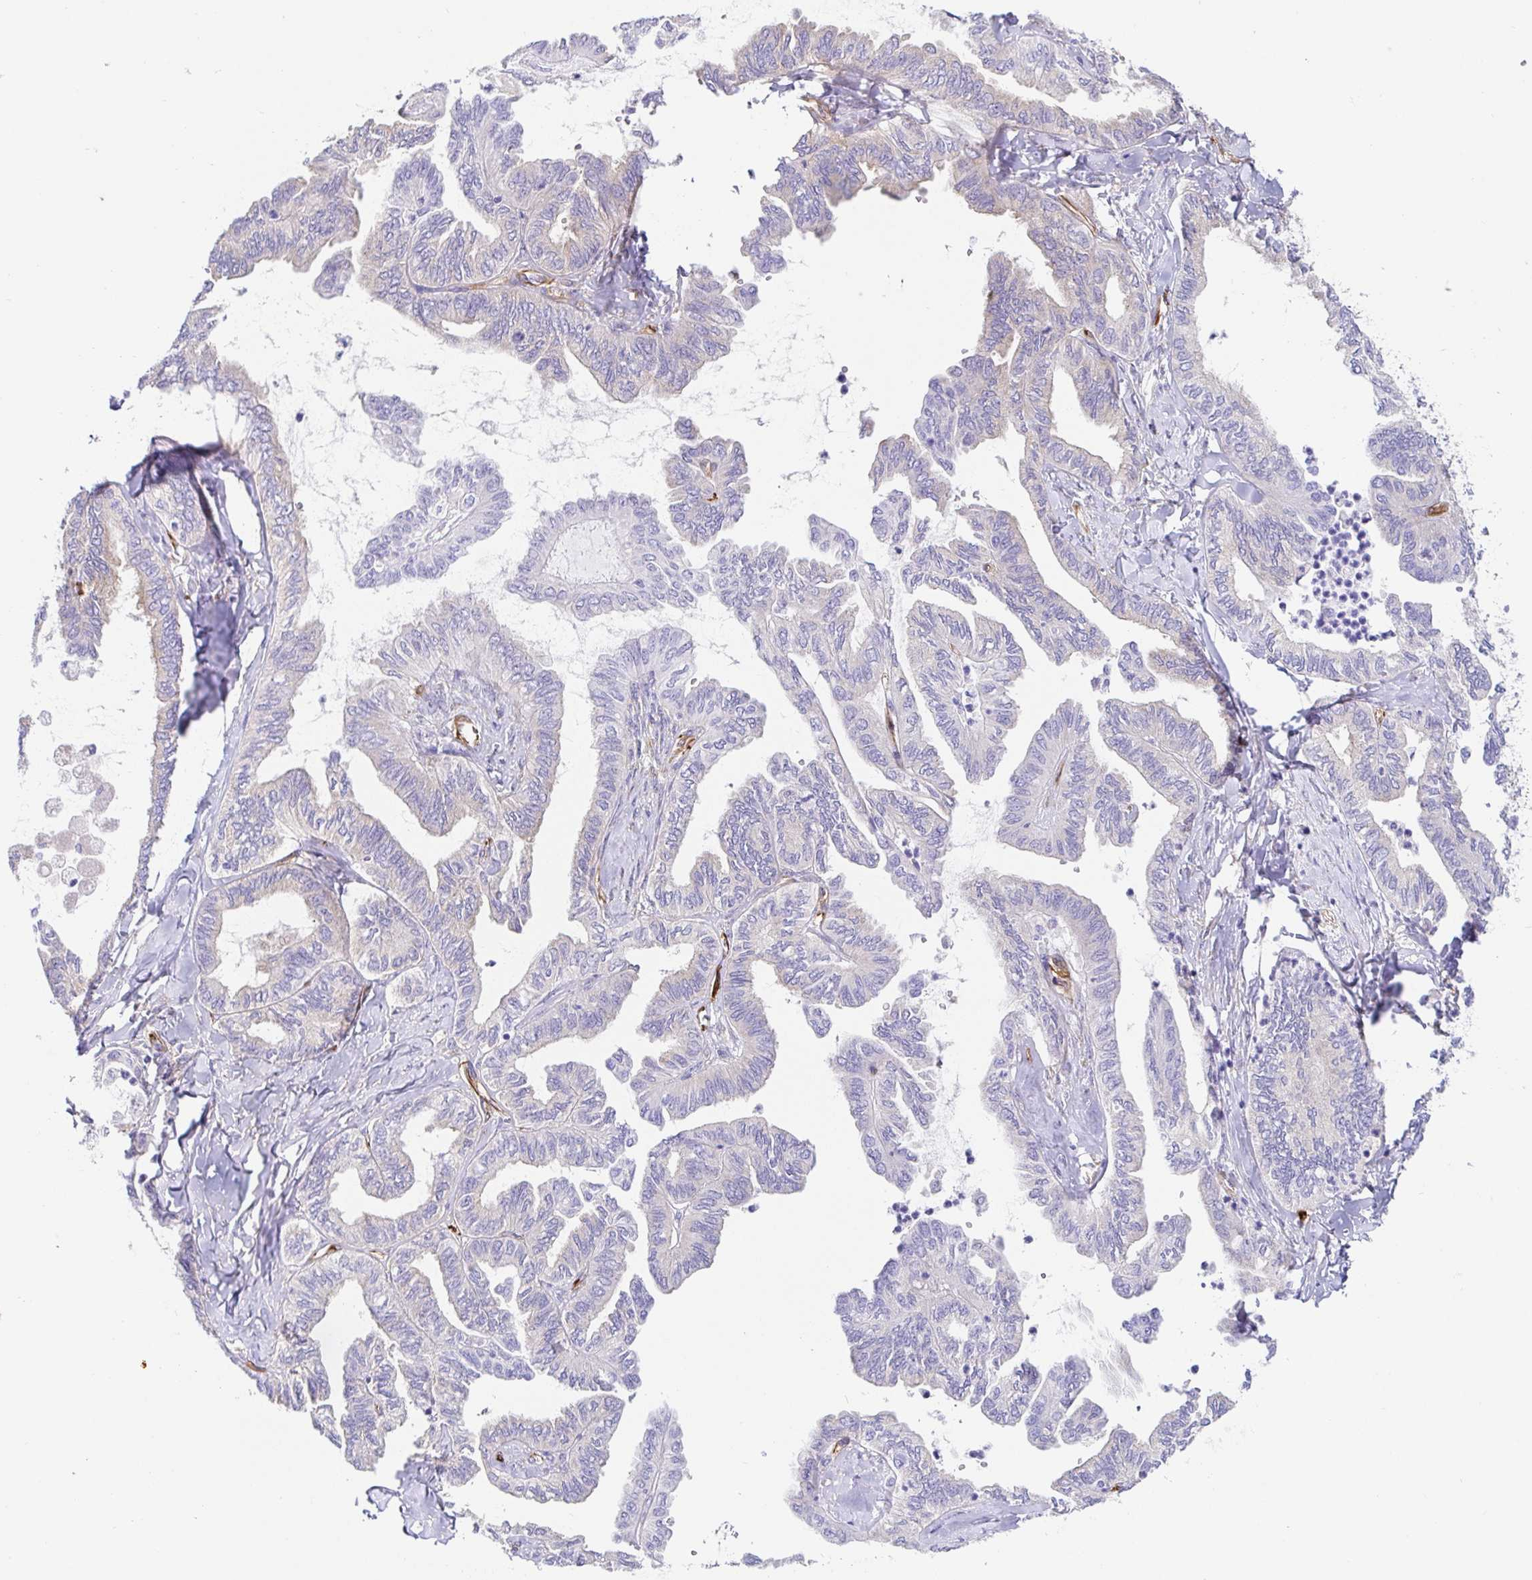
{"staining": {"intensity": "negative", "quantity": "none", "location": "none"}, "tissue": "ovarian cancer", "cell_type": "Tumor cells", "image_type": "cancer", "snomed": [{"axis": "morphology", "description": "Carcinoma, endometroid"}, {"axis": "topography", "description": "Ovary"}], "caption": "High magnification brightfield microscopy of ovarian cancer (endometroid carcinoma) stained with DAB (3,3'-diaminobenzidine) (brown) and counterstained with hematoxylin (blue): tumor cells show no significant positivity.", "gene": "DOCK1", "patient": {"sex": "female", "age": 70}}